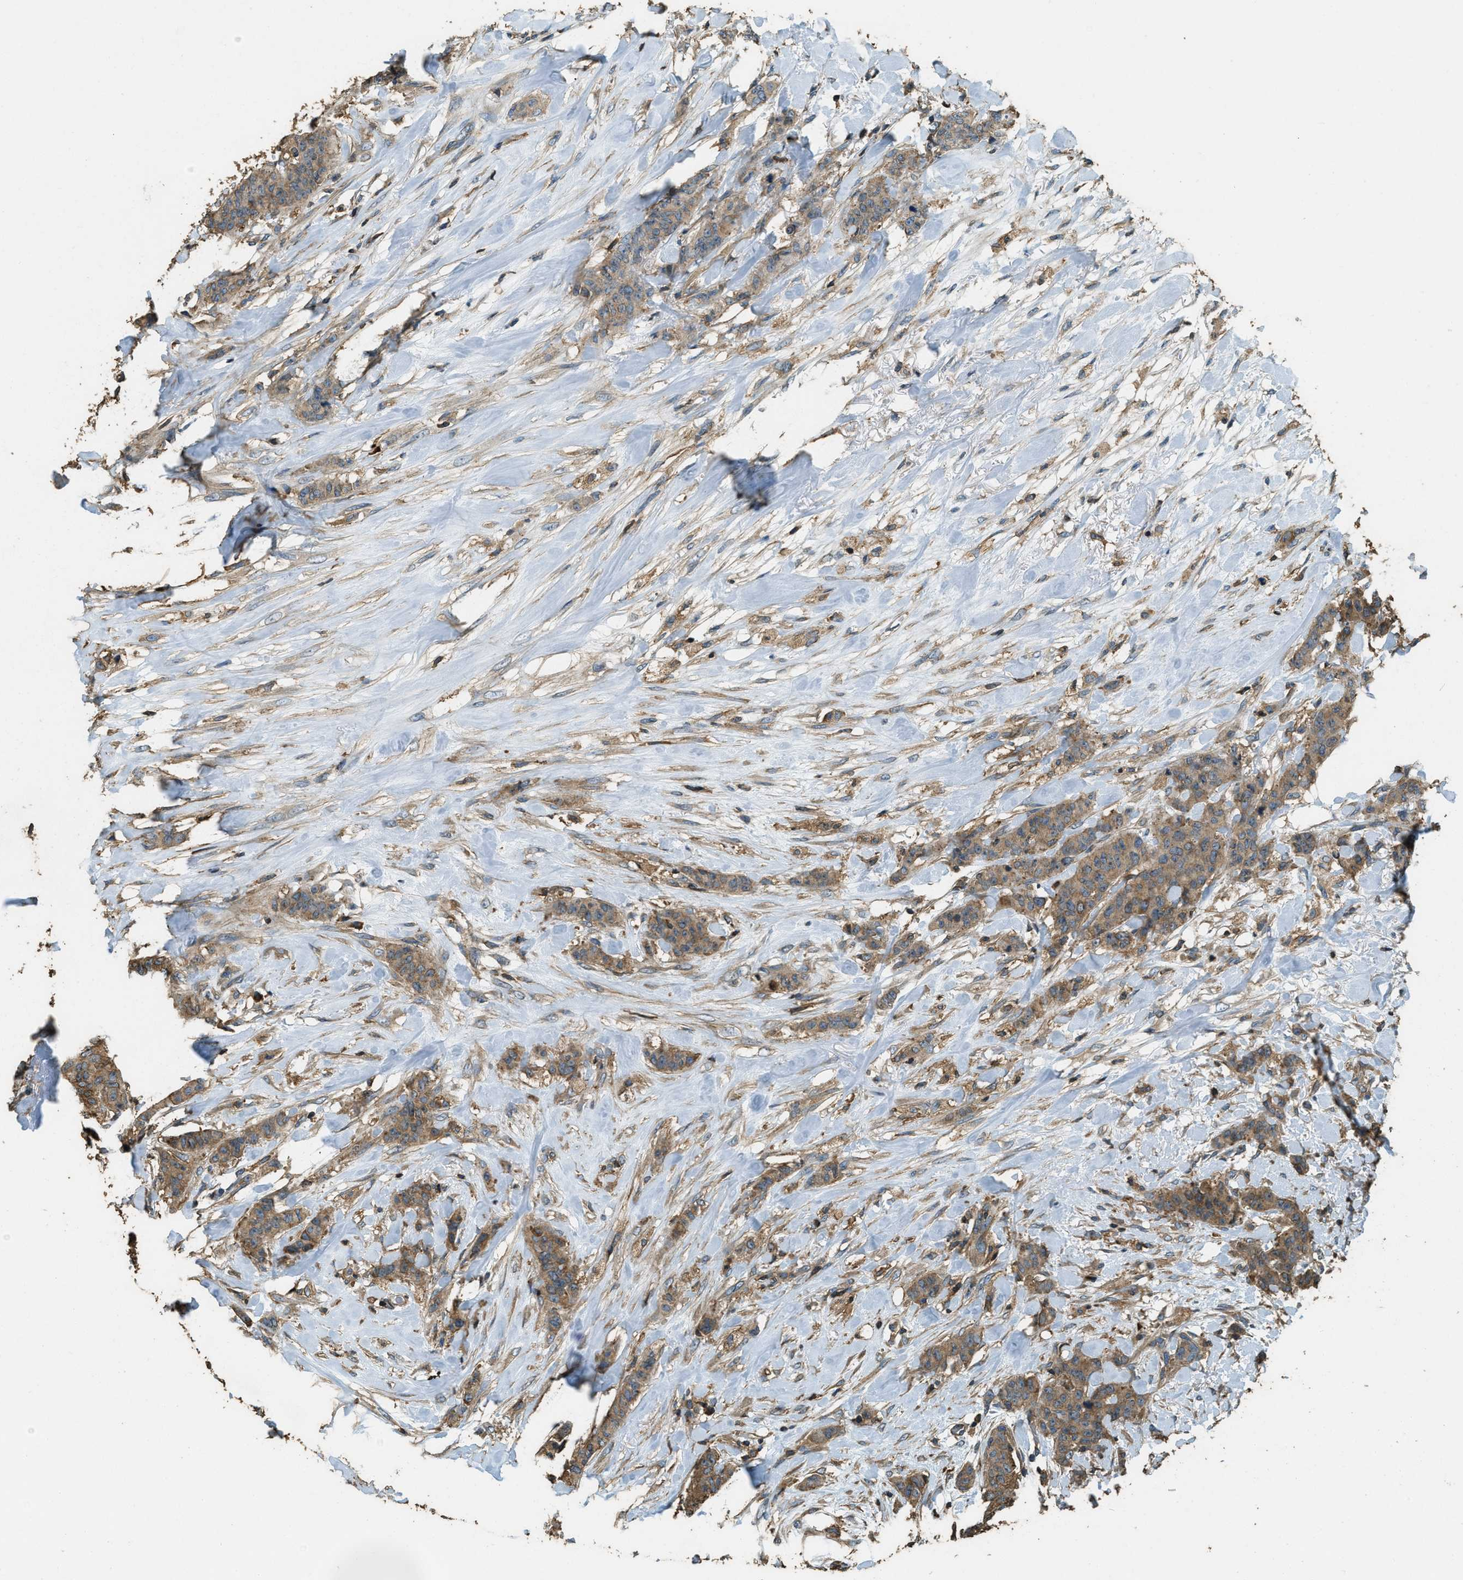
{"staining": {"intensity": "moderate", "quantity": ">75%", "location": "cytoplasmic/membranous"}, "tissue": "breast cancer", "cell_type": "Tumor cells", "image_type": "cancer", "snomed": [{"axis": "morphology", "description": "Normal tissue, NOS"}, {"axis": "morphology", "description": "Duct carcinoma"}, {"axis": "topography", "description": "Breast"}], "caption": "An image of breast cancer stained for a protein demonstrates moderate cytoplasmic/membranous brown staining in tumor cells.", "gene": "ERGIC1", "patient": {"sex": "female", "age": 40}}